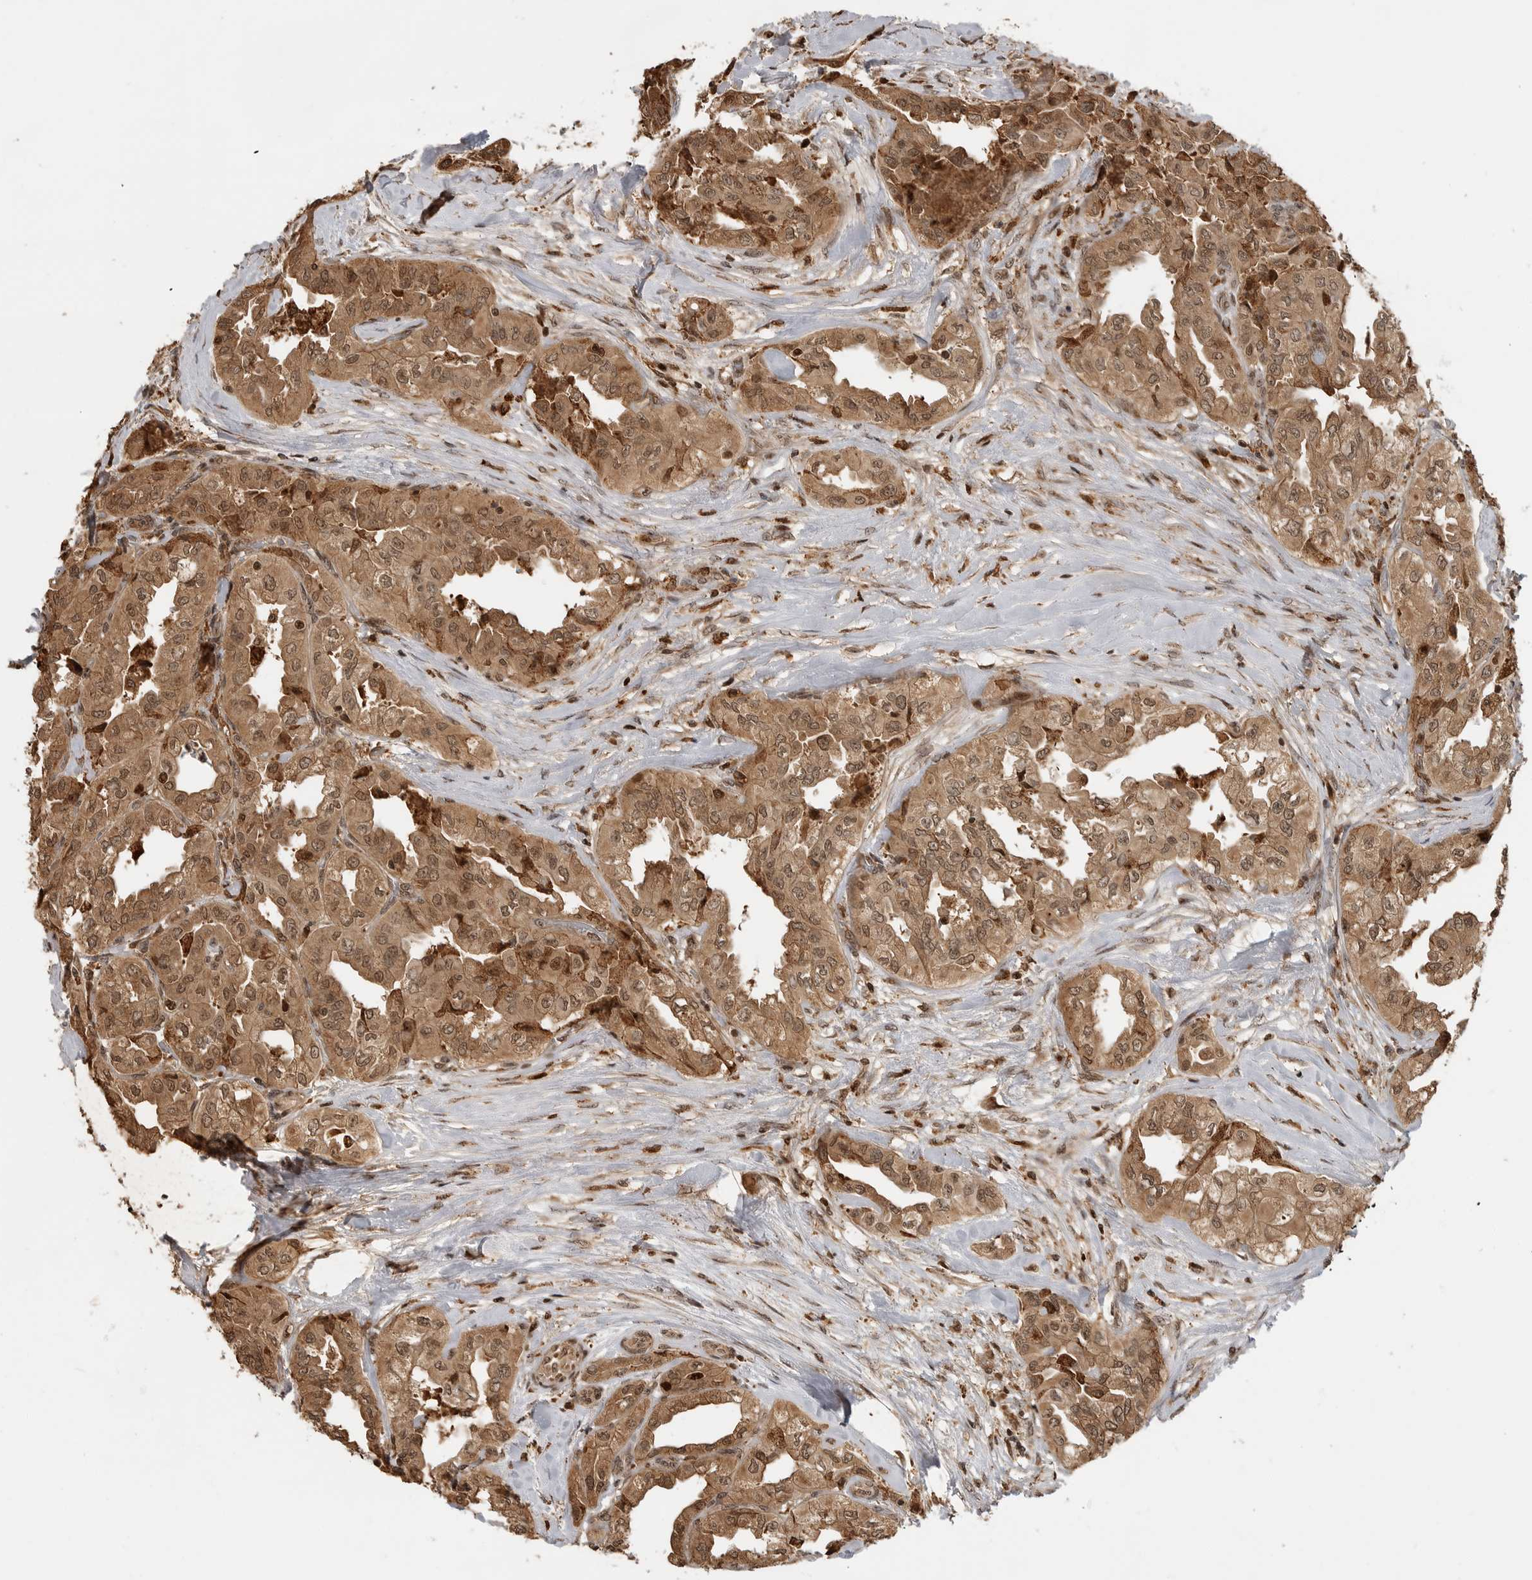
{"staining": {"intensity": "moderate", "quantity": ">75%", "location": "cytoplasmic/membranous,nuclear"}, "tissue": "thyroid cancer", "cell_type": "Tumor cells", "image_type": "cancer", "snomed": [{"axis": "morphology", "description": "Papillary adenocarcinoma, NOS"}, {"axis": "topography", "description": "Thyroid gland"}], "caption": "Tumor cells demonstrate medium levels of moderate cytoplasmic/membranous and nuclear positivity in about >75% of cells in thyroid cancer (papillary adenocarcinoma).", "gene": "BMP2K", "patient": {"sex": "female", "age": 59}}